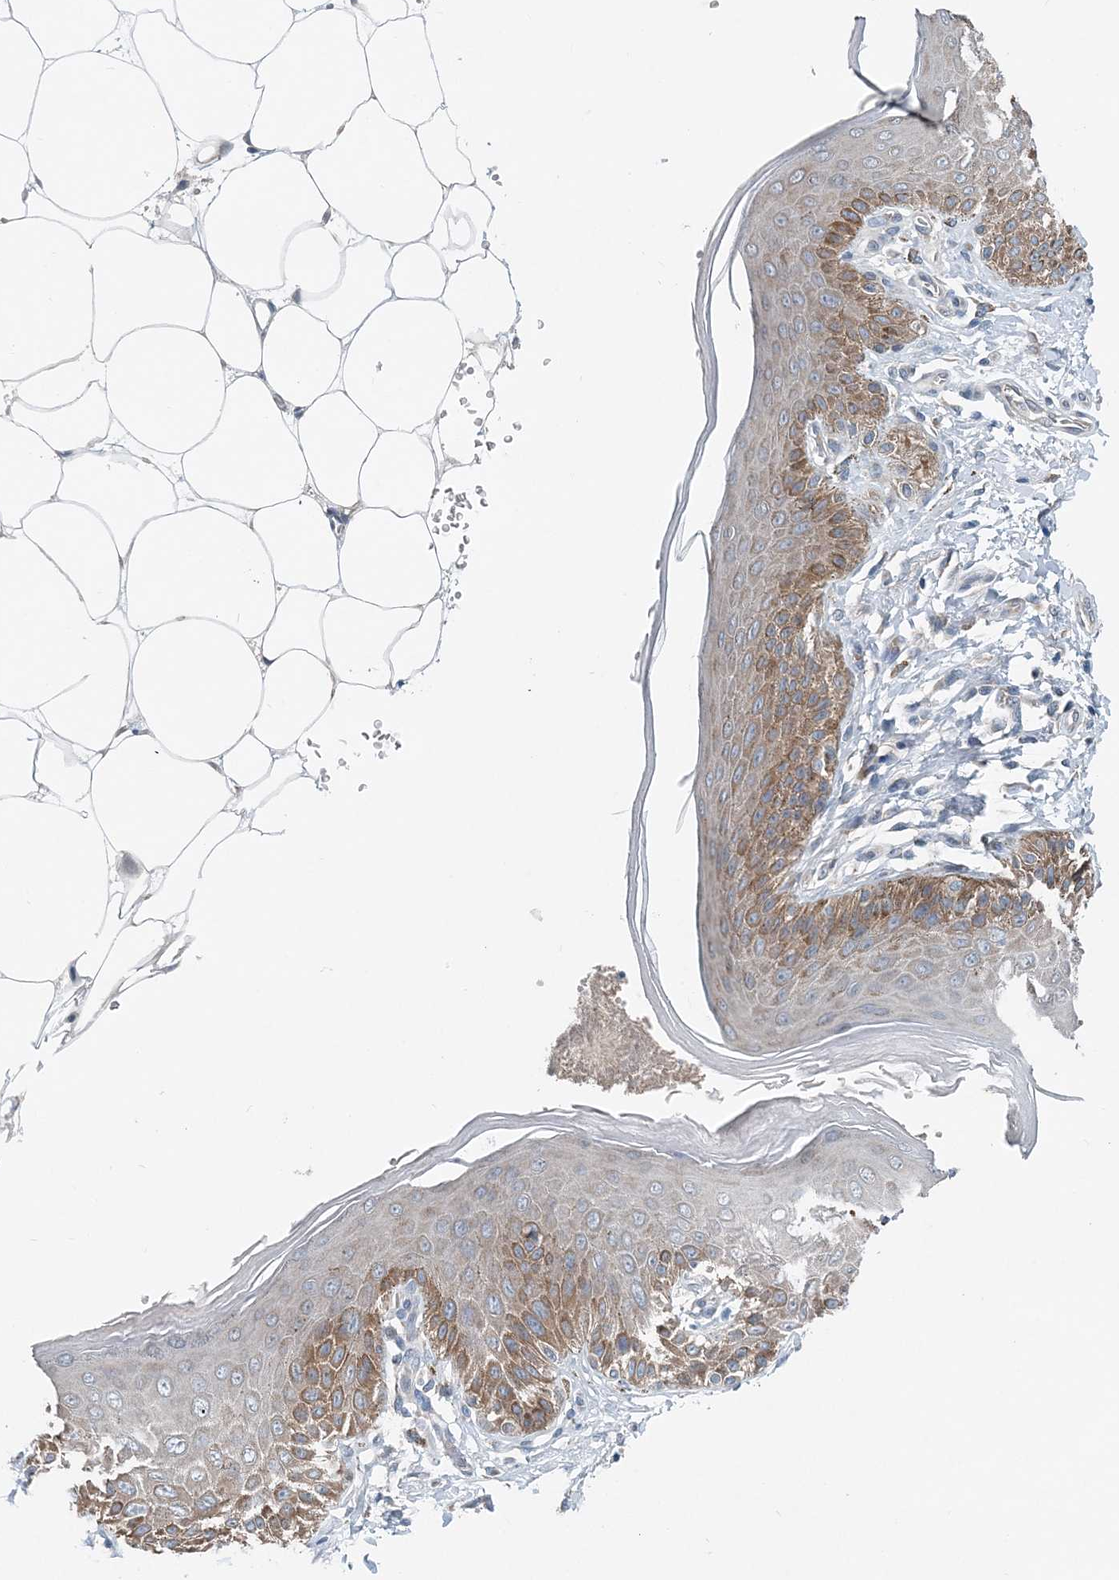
{"staining": {"intensity": "moderate", "quantity": "25%-75%", "location": "cytoplasmic/membranous"}, "tissue": "skin", "cell_type": "Epidermal cells", "image_type": "normal", "snomed": [{"axis": "morphology", "description": "Normal tissue, NOS"}, {"axis": "topography", "description": "Anal"}], "caption": "Protein expression analysis of unremarkable human skin reveals moderate cytoplasmic/membranous staining in about 25%-75% of epidermal cells. (Stains: DAB in brown, nuclei in blue, Microscopy: brightfield microscopy at high magnification).", "gene": "EEF1A2", "patient": {"sex": "male", "age": 44}}